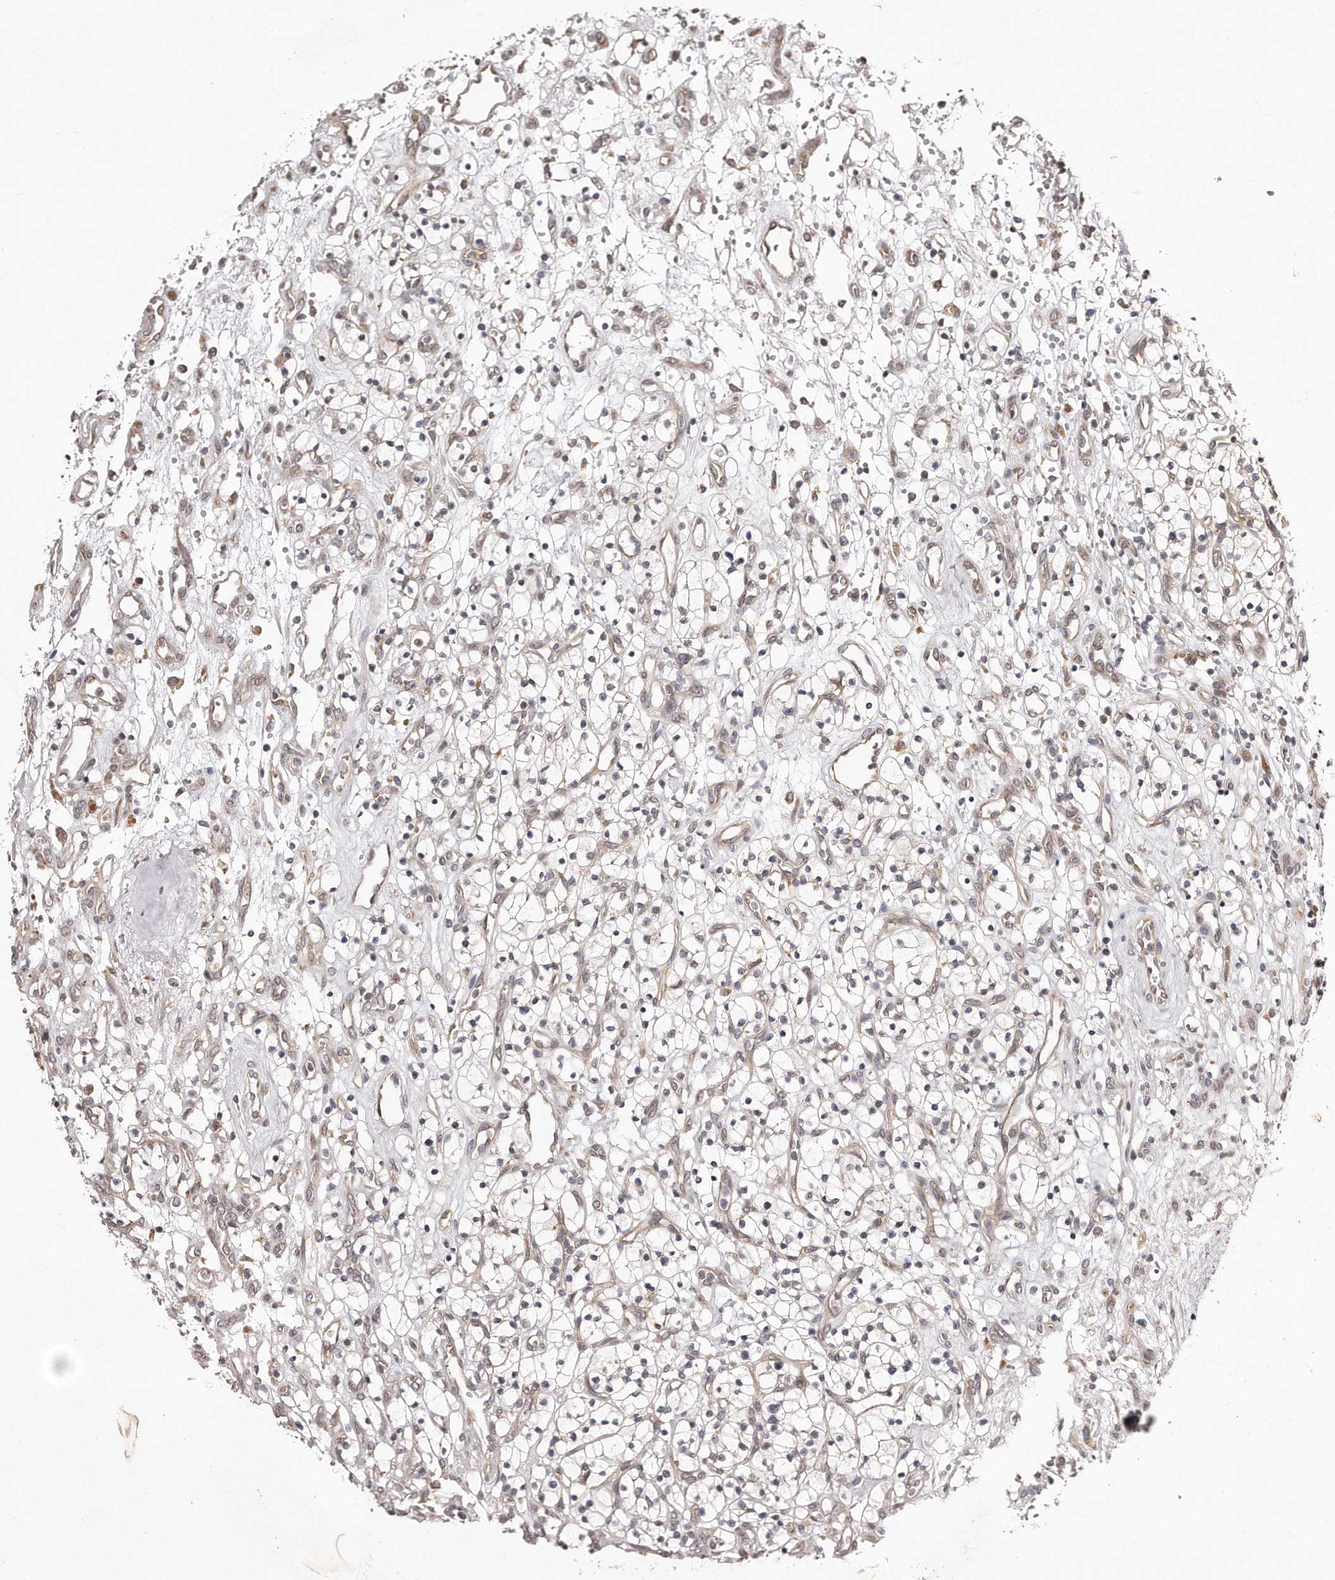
{"staining": {"intensity": "negative", "quantity": "none", "location": "none"}, "tissue": "renal cancer", "cell_type": "Tumor cells", "image_type": "cancer", "snomed": [{"axis": "morphology", "description": "Adenocarcinoma, NOS"}, {"axis": "topography", "description": "Kidney"}], "caption": "Renal cancer (adenocarcinoma) was stained to show a protein in brown. There is no significant expression in tumor cells. The staining was performed using DAB (3,3'-diaminobenzidine) to visualize the protein expression in brown, while the nuclei were stained in blue with hematoxylin (Magnification: 20x).", "gene": "TRAPPC14", "patient": {"sex": "female", "age": 57}}